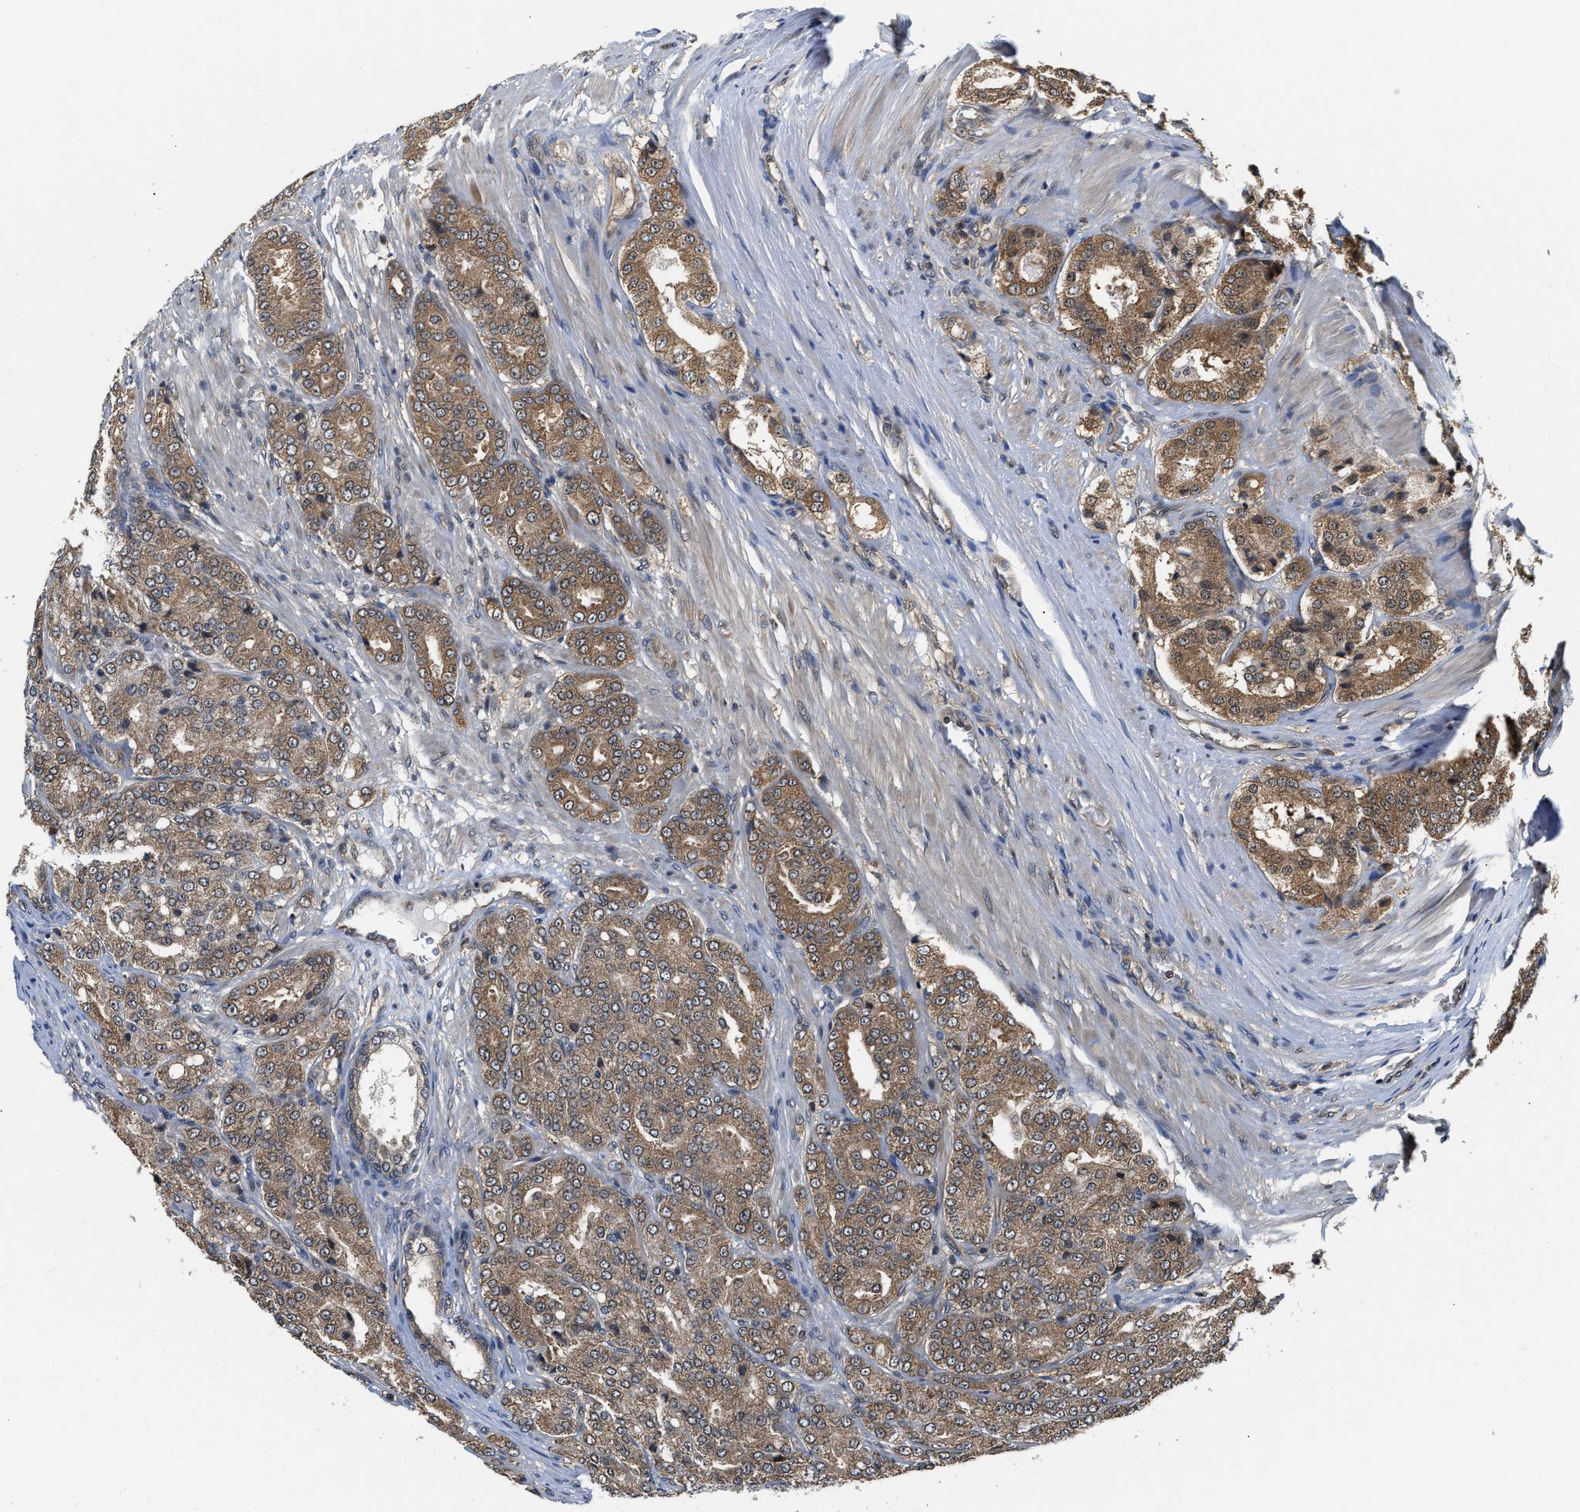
{"staining": {"intensity": "moderate", "quantity": "25%-75%", "location": "cytoplasmic/membranous"}, "tissue": "prostate cancer", "cell_type": "Tumor cells", "image_type": "cancer", "snomed": [{"axis": "morphology", "description": "Adenocarcinoma, High grade"}, {"axis": "topography", "description": "Prostate"}], "caption": "Moderate cytoplasmic/membranous protein expression is seen in approximately 25%-75% of tumor cells in prostate adenocarcinoma (high-grade).", "gene": "RAB29", "patient": {"sex": "male", "age": 65}}